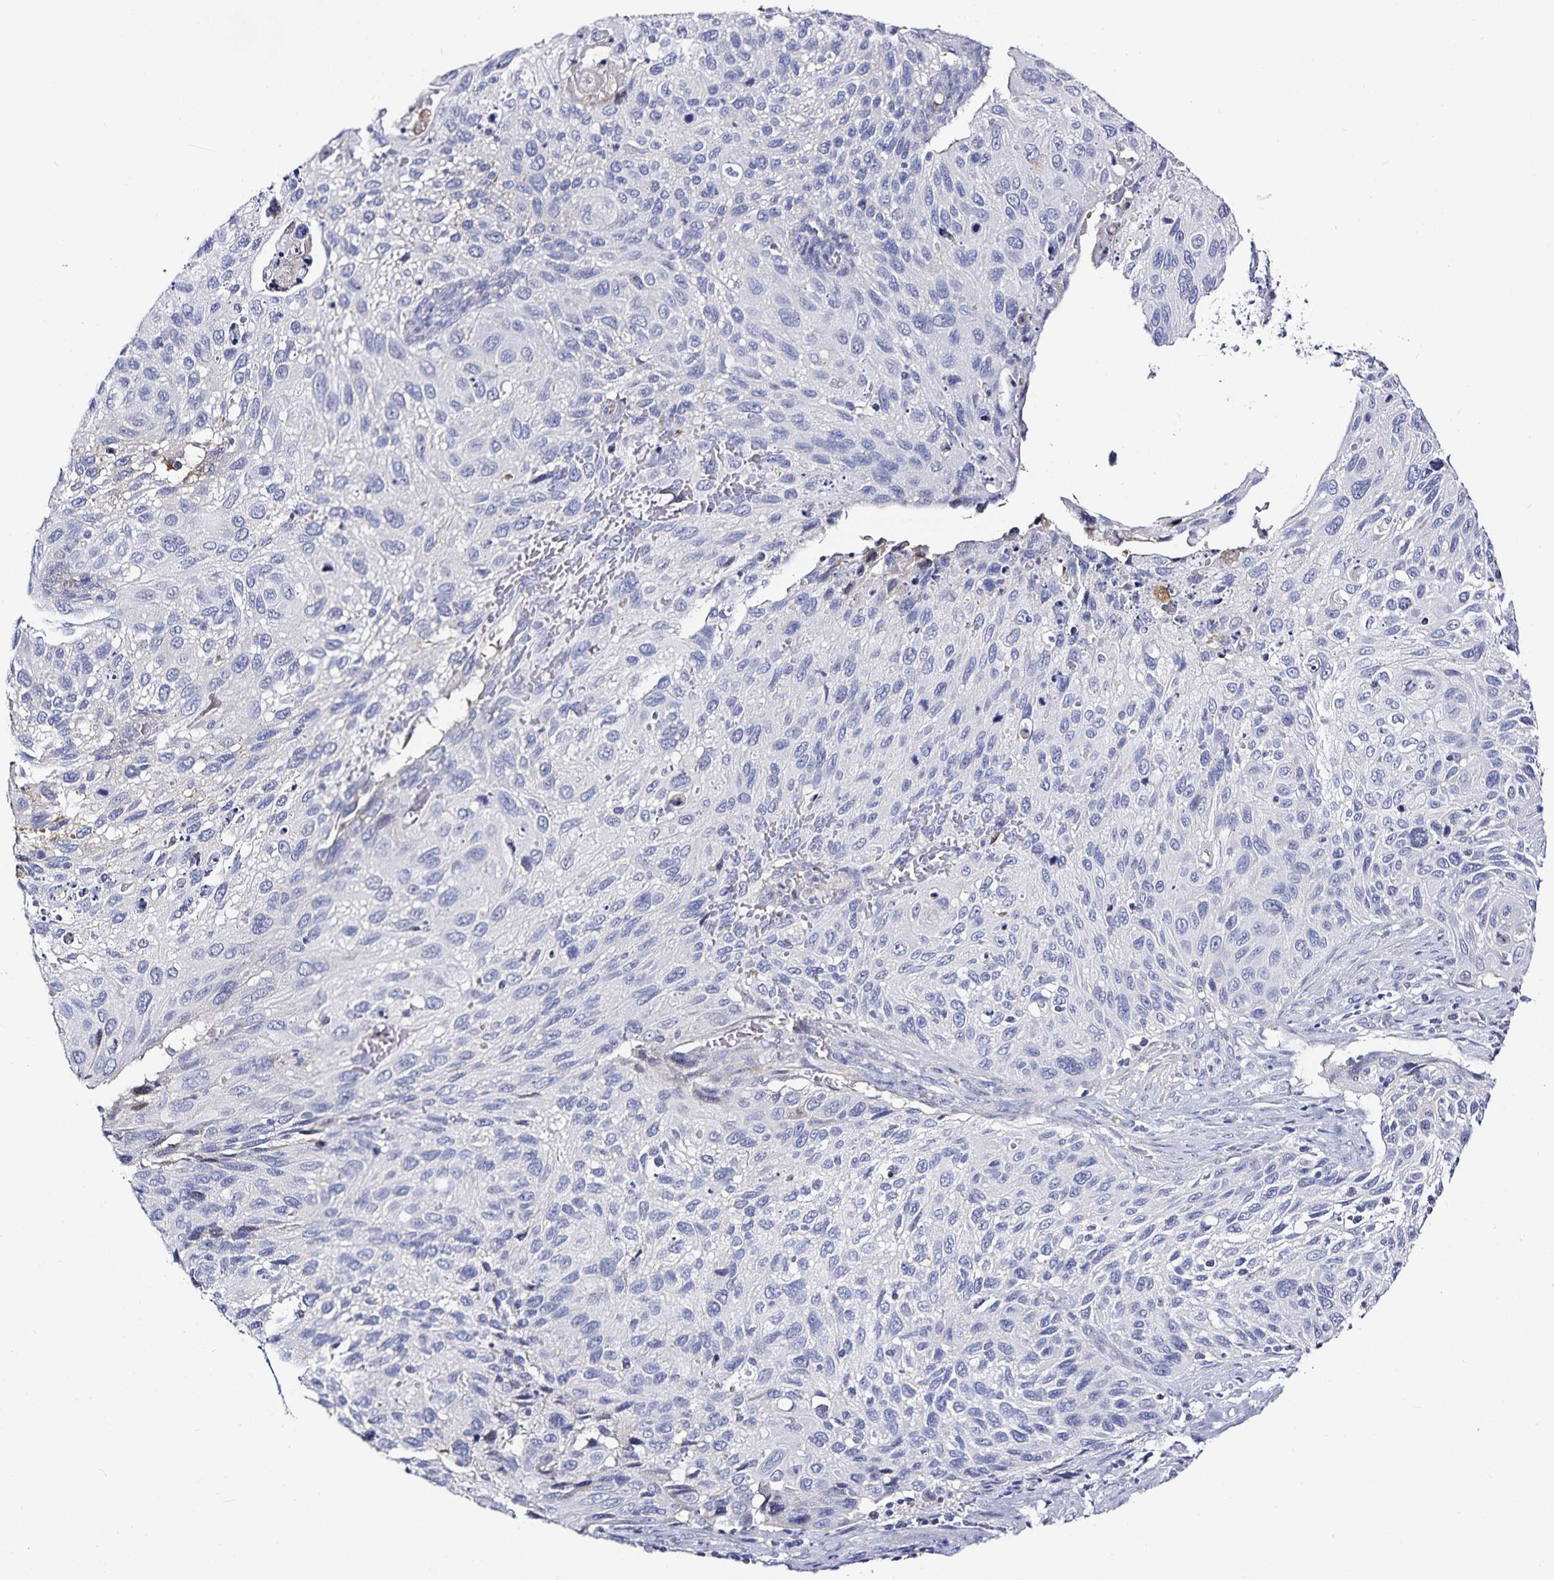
{"staining": {"intensity": "negative", "quantity": "none", "location": "none"}, "tissue": "cervical cancer", "cell_type": "Tumor cells", "image_type": "cancer", "snomed": [{"axis": "morphology", "description": "Squamous cell carcinoma, NOS"}, {"axis": "topography", "description": "Cervix"}], "caption": "Immunohistochemical staining of human cervical squamous cell carcinoma reveals no significant expression in tumor cells. (Brightfield microscopy of DAB (3,3'-diaminobenzidine) immunohistochemistry at high magnification).", "gene": "TTR", "patient": {"sex": "female", "age": 70}}